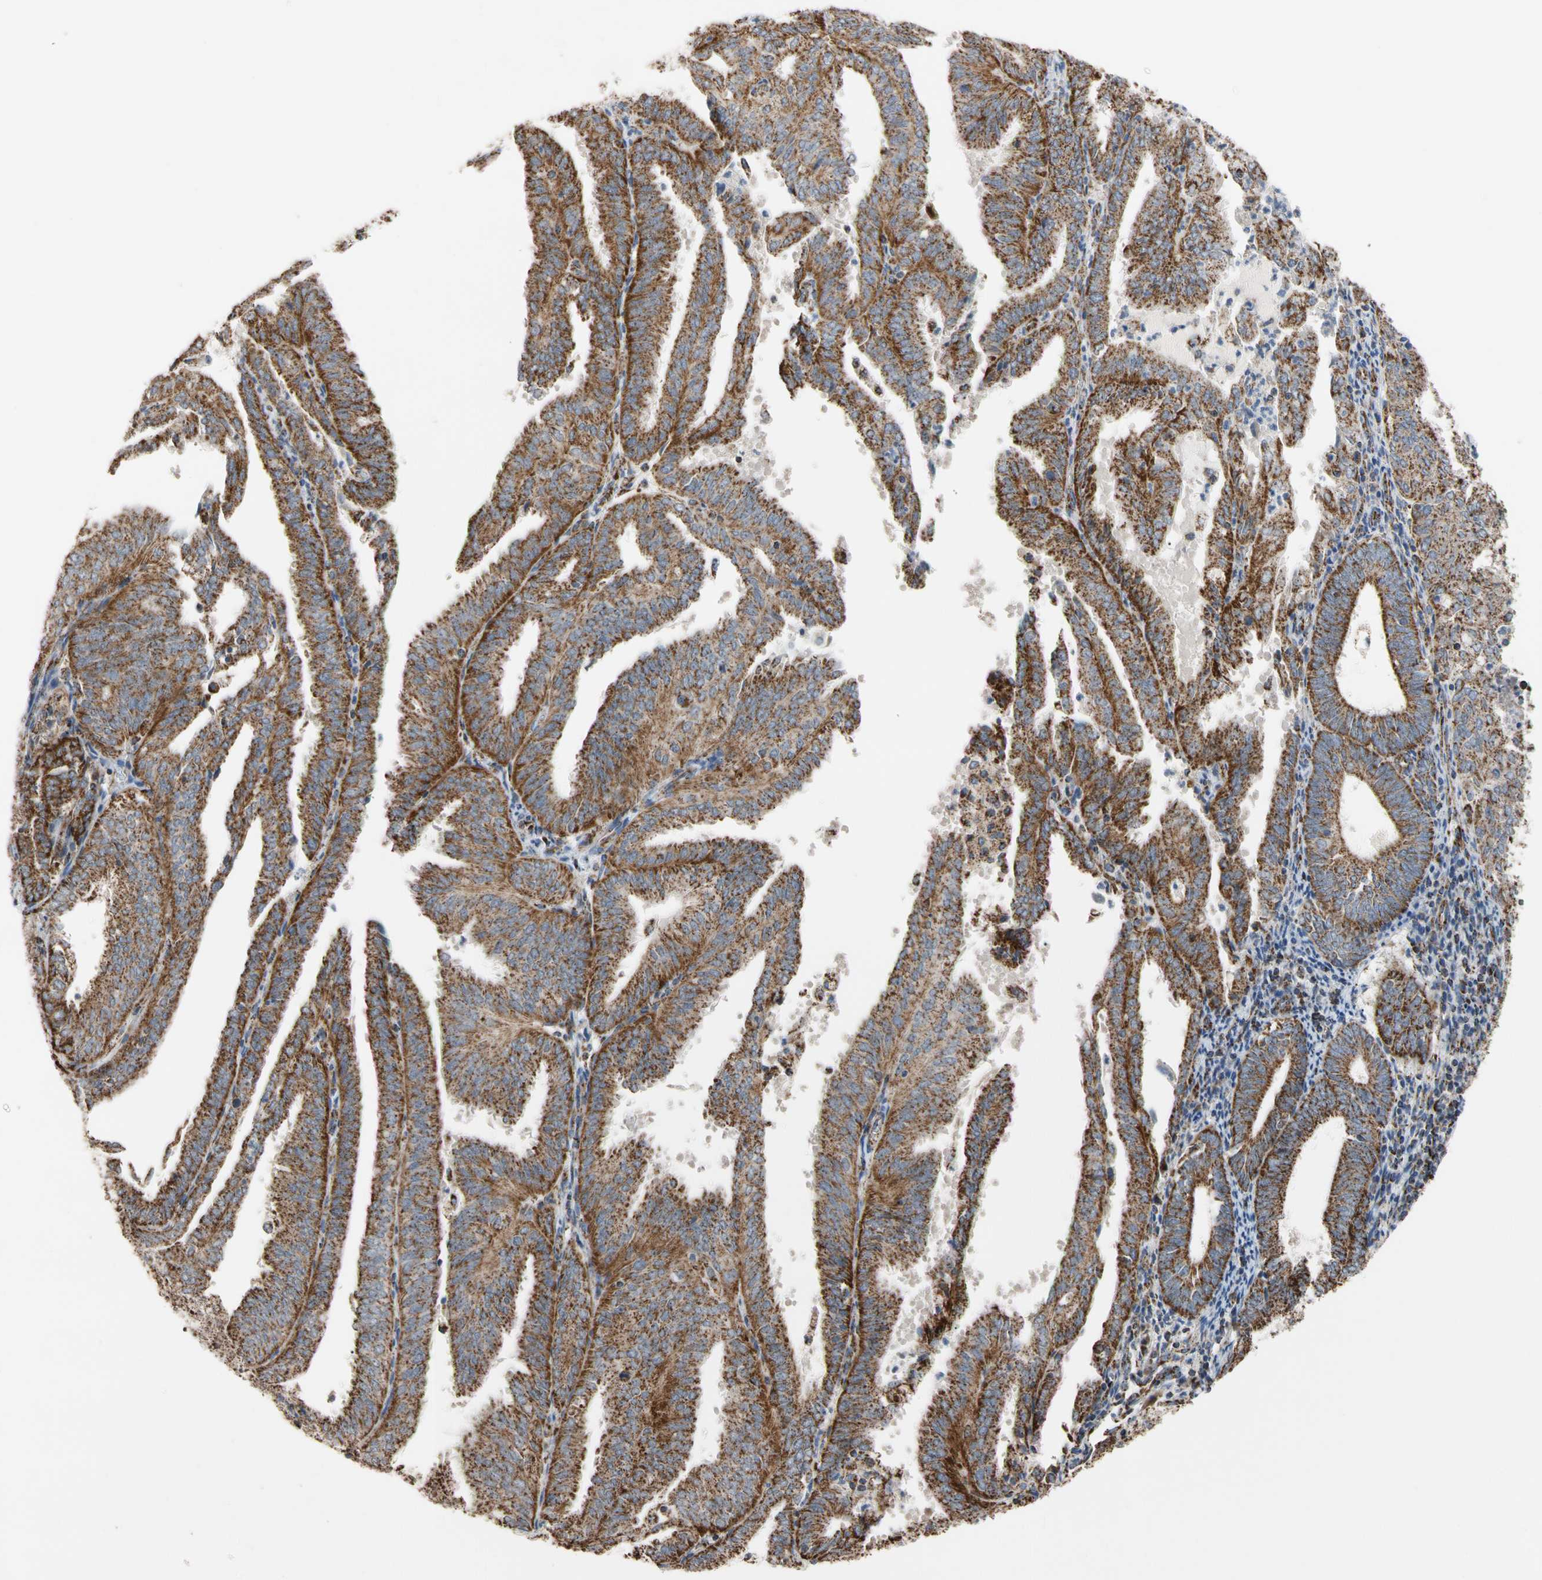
{"staining": {"intensity": "strong", "quantity": ">75%", "location": "cytoplasmic/membranous"}, "tissue": "endometrial cancer", "cell_type": "Tumor cells", "image_type": "cancer", "snomed": [{"axis": "morphology", "description": "Adenocarcinoma, NOS"}, {"axis": "topography", "description": "Uterus"}], "caption": "Endometrial cancer (adenocarcinoma) stained with a protein marker reveals strong staining in tumor cells.", "gene": "FAM110B", "patient": {"sex": "female", "age": 60}}